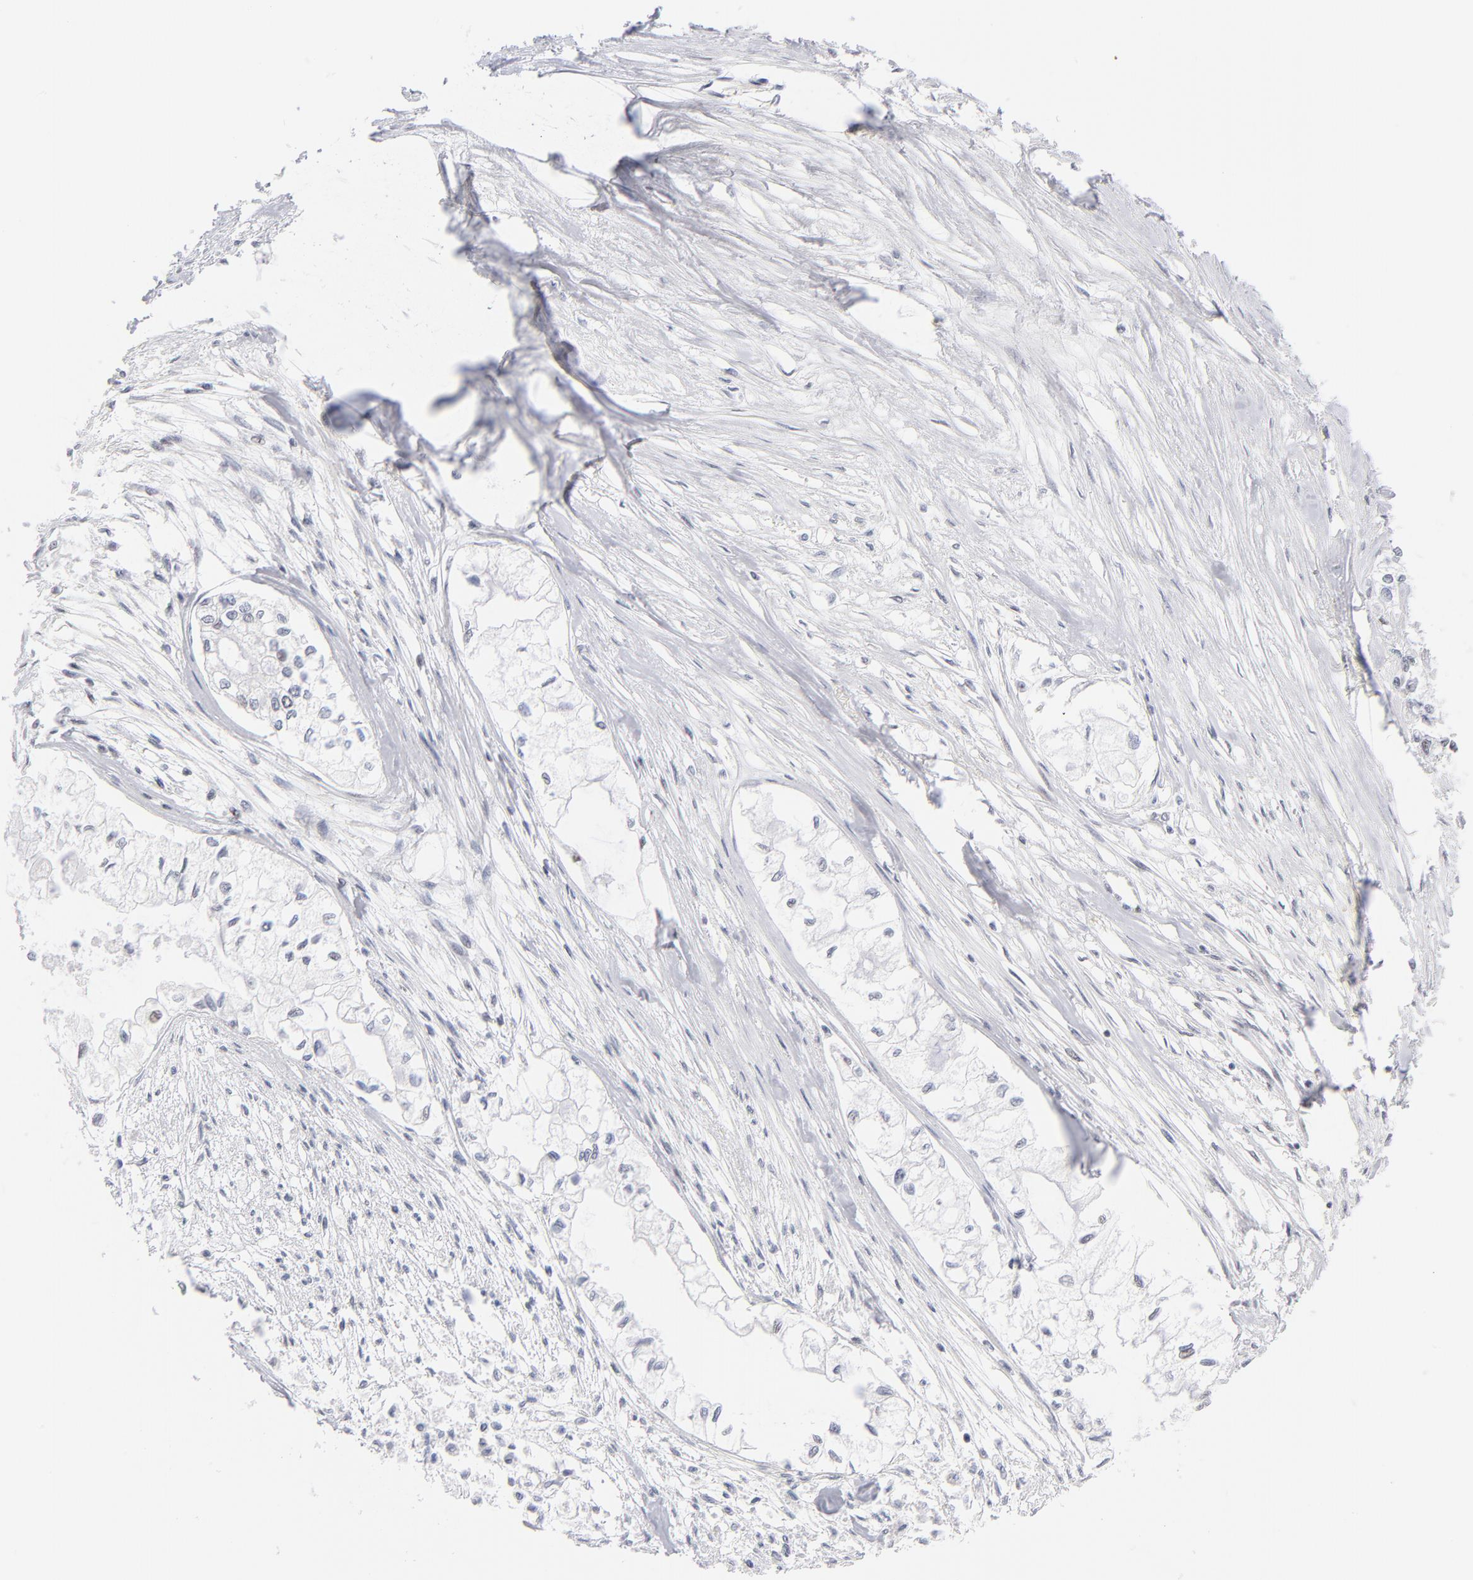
{"staining": {"intensity": "negative", "quantity": "none", "location": "none"}, "tissue": "pancreatic cancer", "cell_type": "Tumor cells", "image_type": "cancer", "snomed": [{"axis": "morphology", "description": "Adenocarcinoma, NOS"}, {"axis": "topography", "description": "Pancreas"}], "caption": "Tumor cells show no significant protein positivity in adenocarcinoma (pancreatic).", "gene": "KHNYN", "patient": {"sex": "male", "age": 79}}